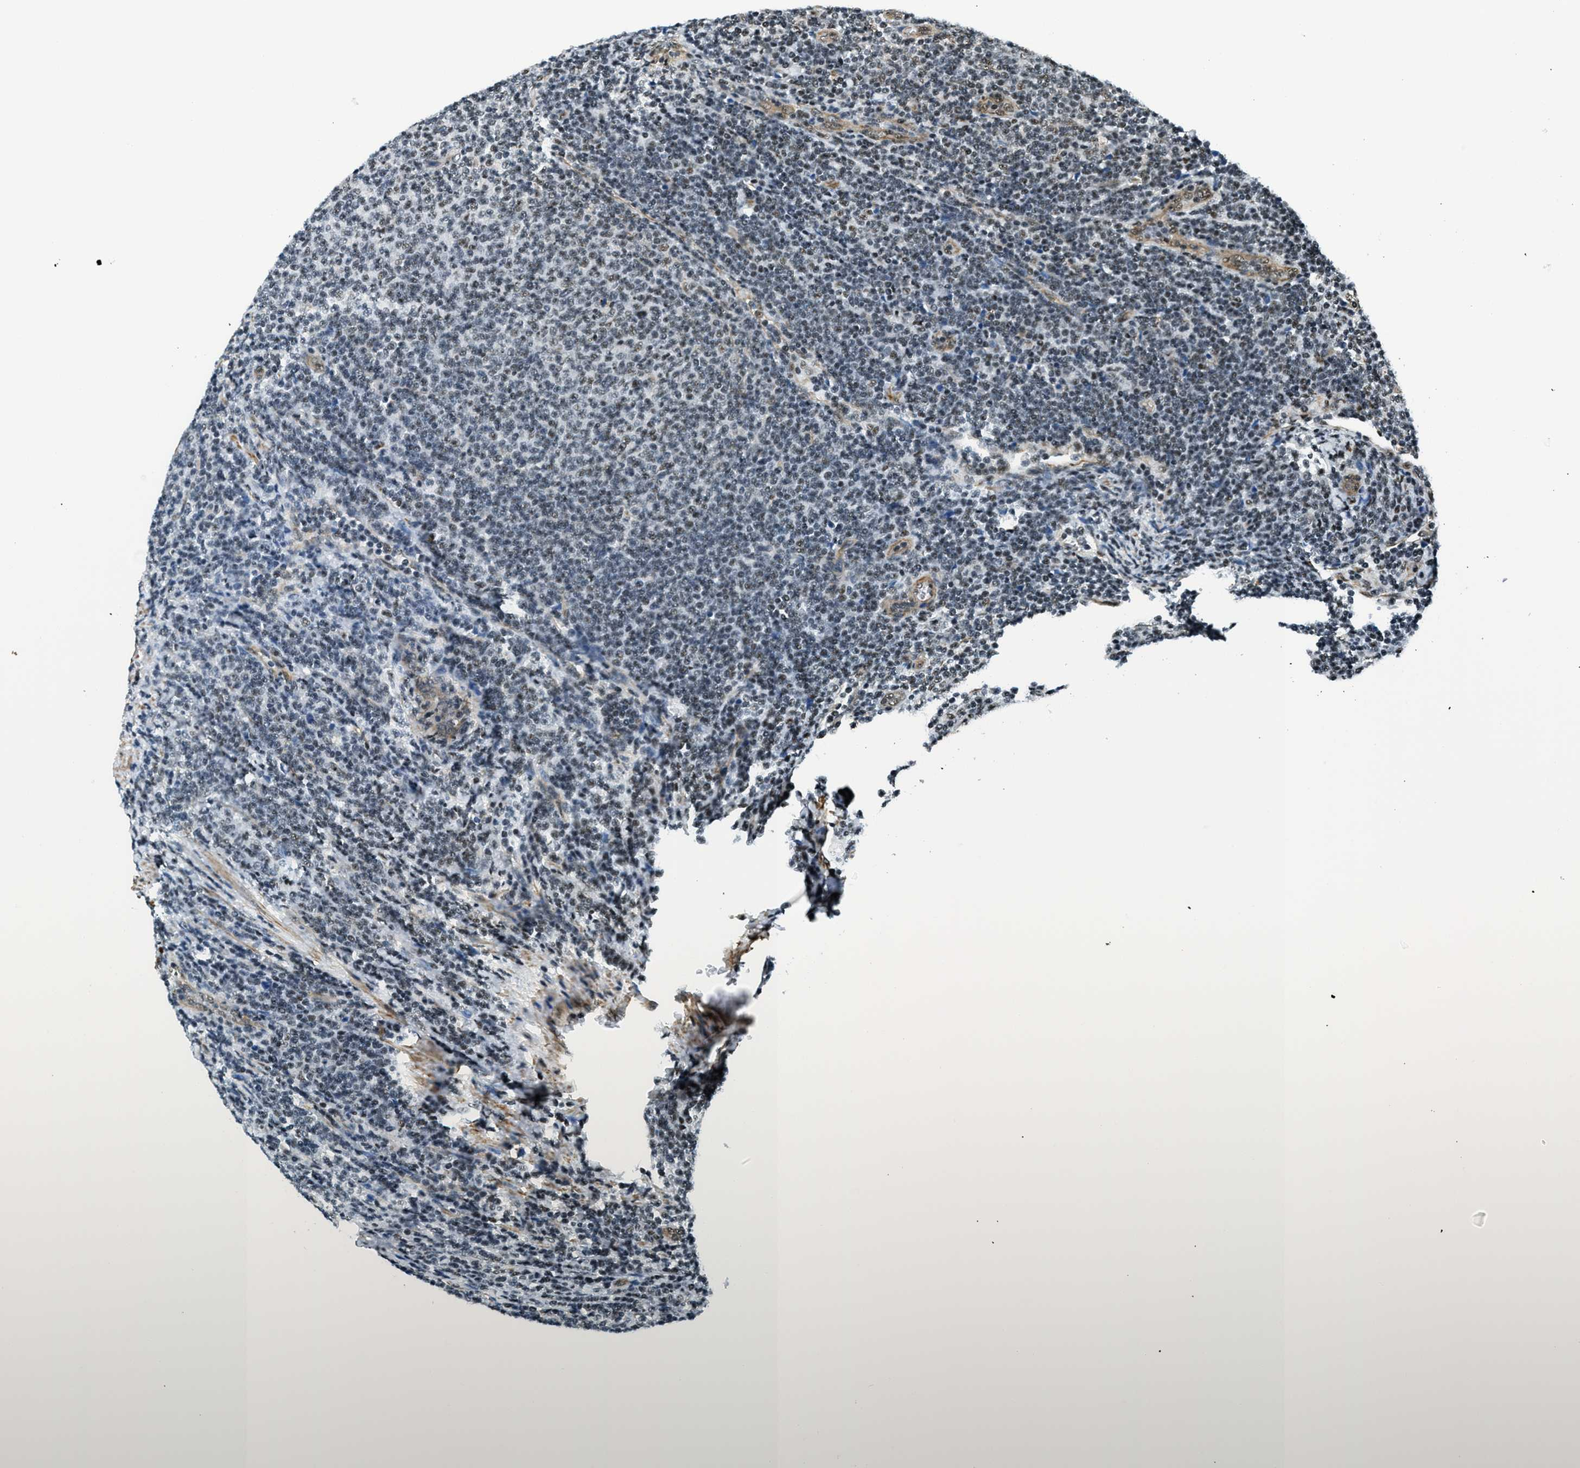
{"staining": {"intensity": "moderate", "quantity": "25%-75%", "location": "nuclear"}, "tissue": "lymphoma", "cell_type": "Tumor cells", "image_type": "cancer", "snomed": [{"axis": "morphology", "description": "Malignant lymphoma, non-Hodgkin's type, Low grade"}, {"axis": "topography", "description": "Lymph node"}], "caption": "Immunohistochemical staining of human low-grade malignant lymphoma, non-Hodgkin's type demonstrates medium levels of moderate nuclear positivity in approximately 25%-75% of tumor cells.", "gene": "CFAP36", "patient": {"sex": "male", "age": 66}}